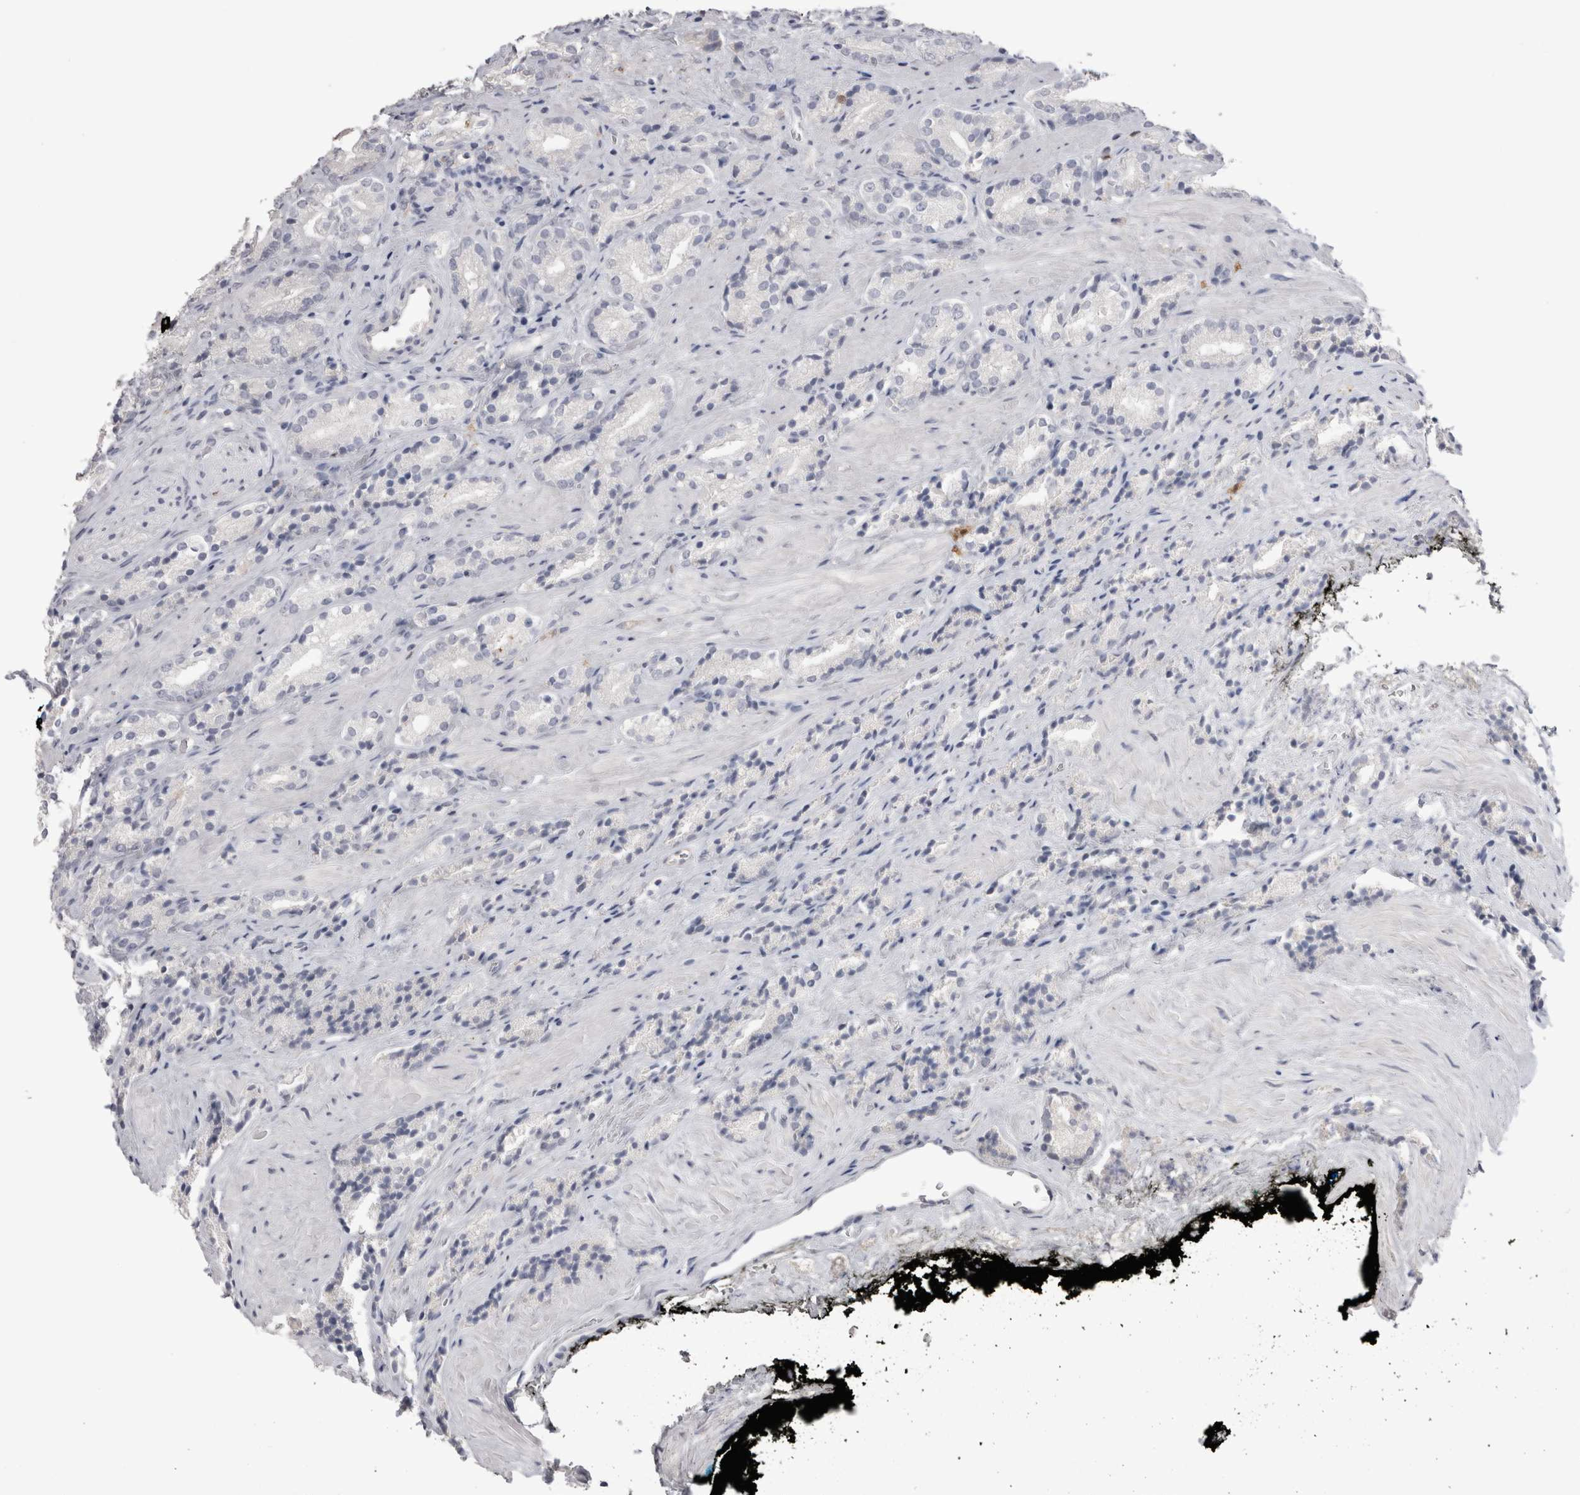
{"staining": {"intensity": "negative", "quantity": "none", "location": "none"}, "tissue": "prostate cancer", "cell_type": "Tumor cells", "image_type": "cancer", "snomed": [{"axis": "morphology", "description": "Adenocarcinoma, High grade"}, {"axis": "topography", "description": "Prostate"}], "caption": "Immunohistochemistry (IHC) photomicrograph of human prostate cancer (high-grade adenocarcinoma) stained for a protein (brown), which exhibits no staining in tumor cells. (IHC, brightfield microscopy, high magnification).", "gene": "SUCNR1", "patient": {"sex": "male", "age": 71}}